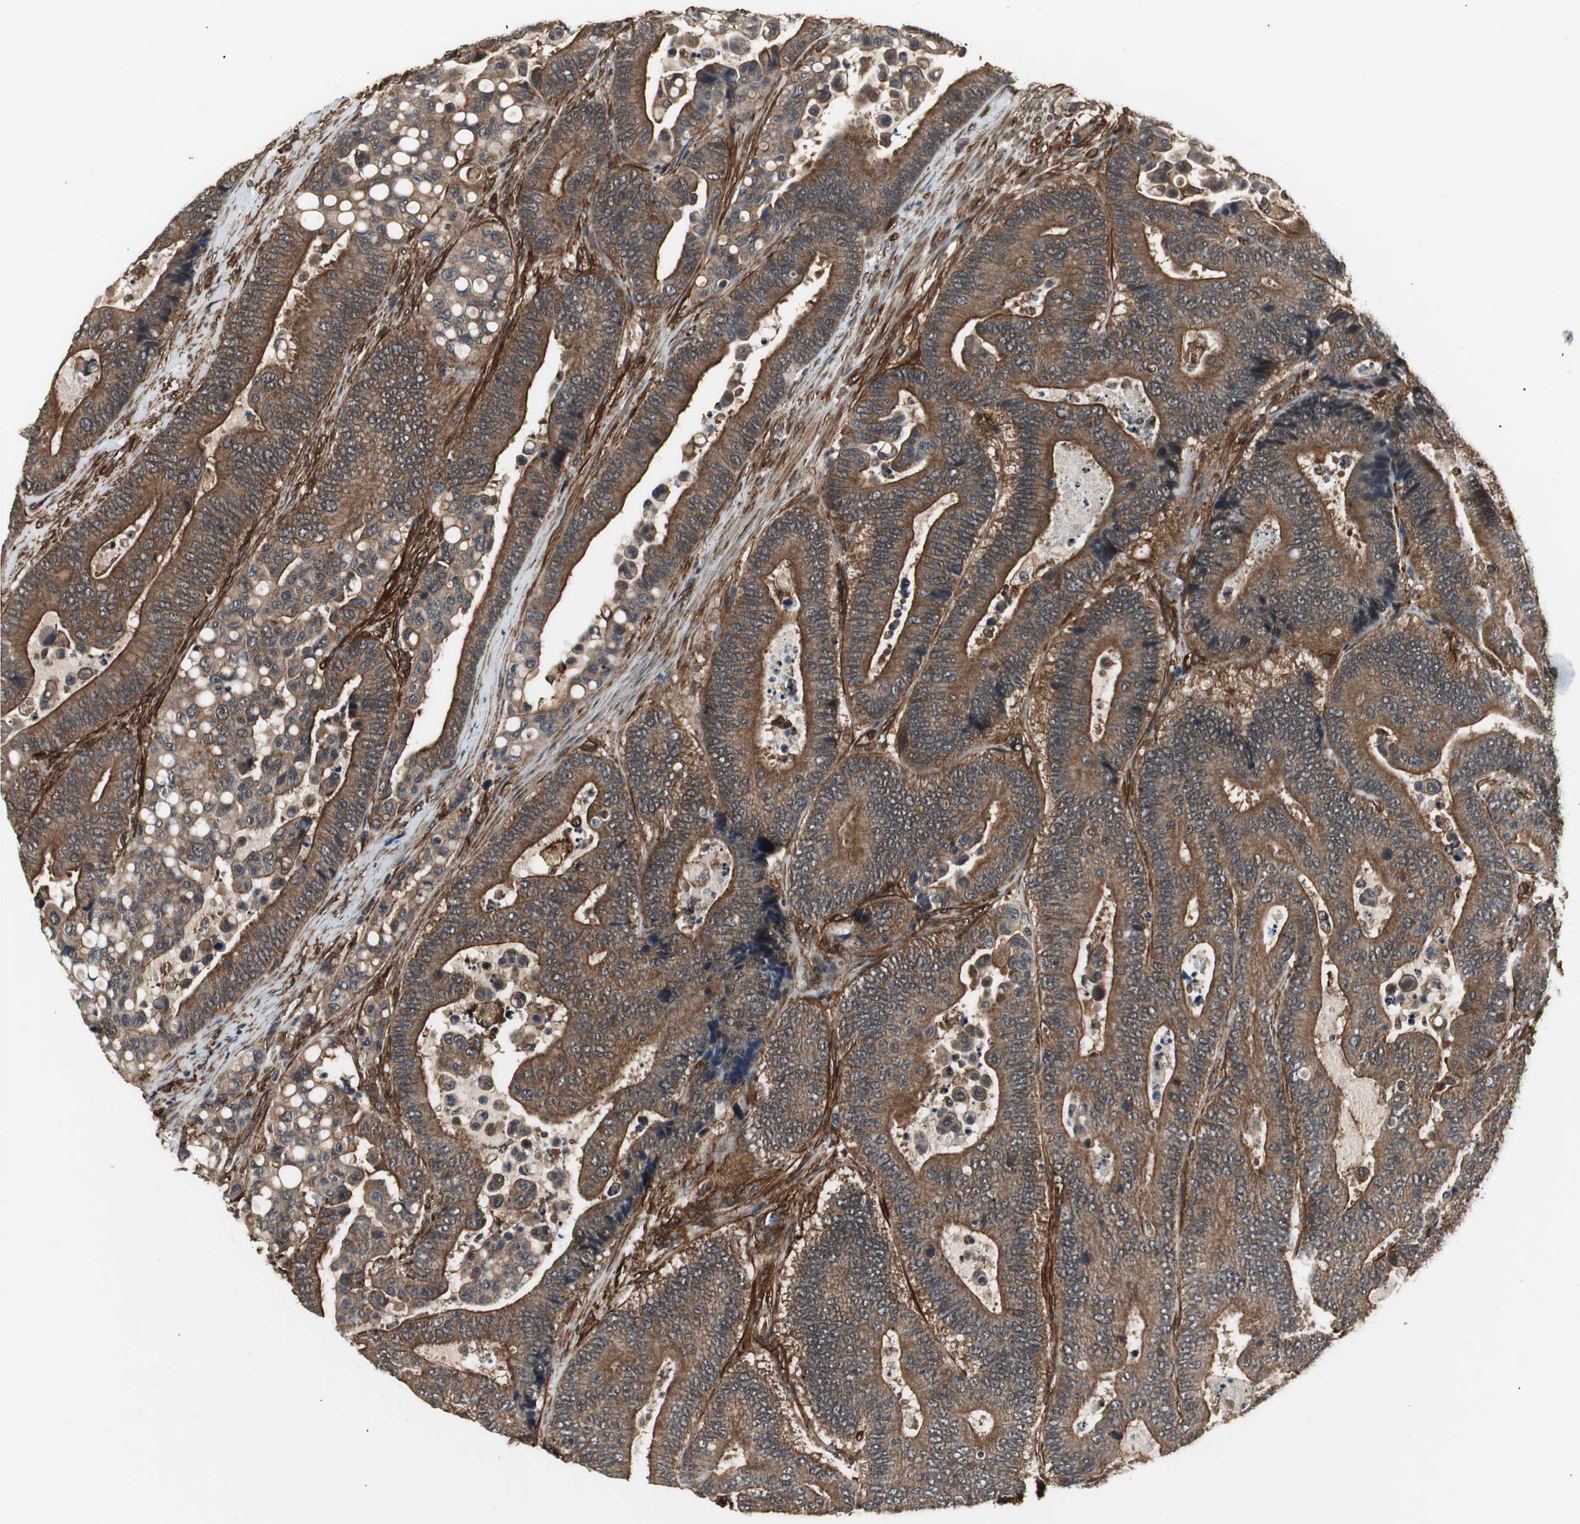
{"staining": {"intensity": "moderate", "quantity": ">75%", "location": "cytoplasmic/membranous"}, "tissue": "colorectal cancer", "cell_type": "Tumor cells", "image_type": "cancer", "snomed": [{"axis": "morphology", "description": "Normal tissue, NOS"}, {"axis": "morphology", "description": "Adenocarcinoma, NOS"}, {"axis": "topography", "description": "Colon"}], "caption": "There is medium levels of moderate cytoplasmic/membranous positivity in tumor cells of colorectal cancer (adenocarcinoma), as demonstrated by immunohistochemical staining (brown color).", "gene": "PTPN11", "patient": {"sex": "male", "age": 82}}